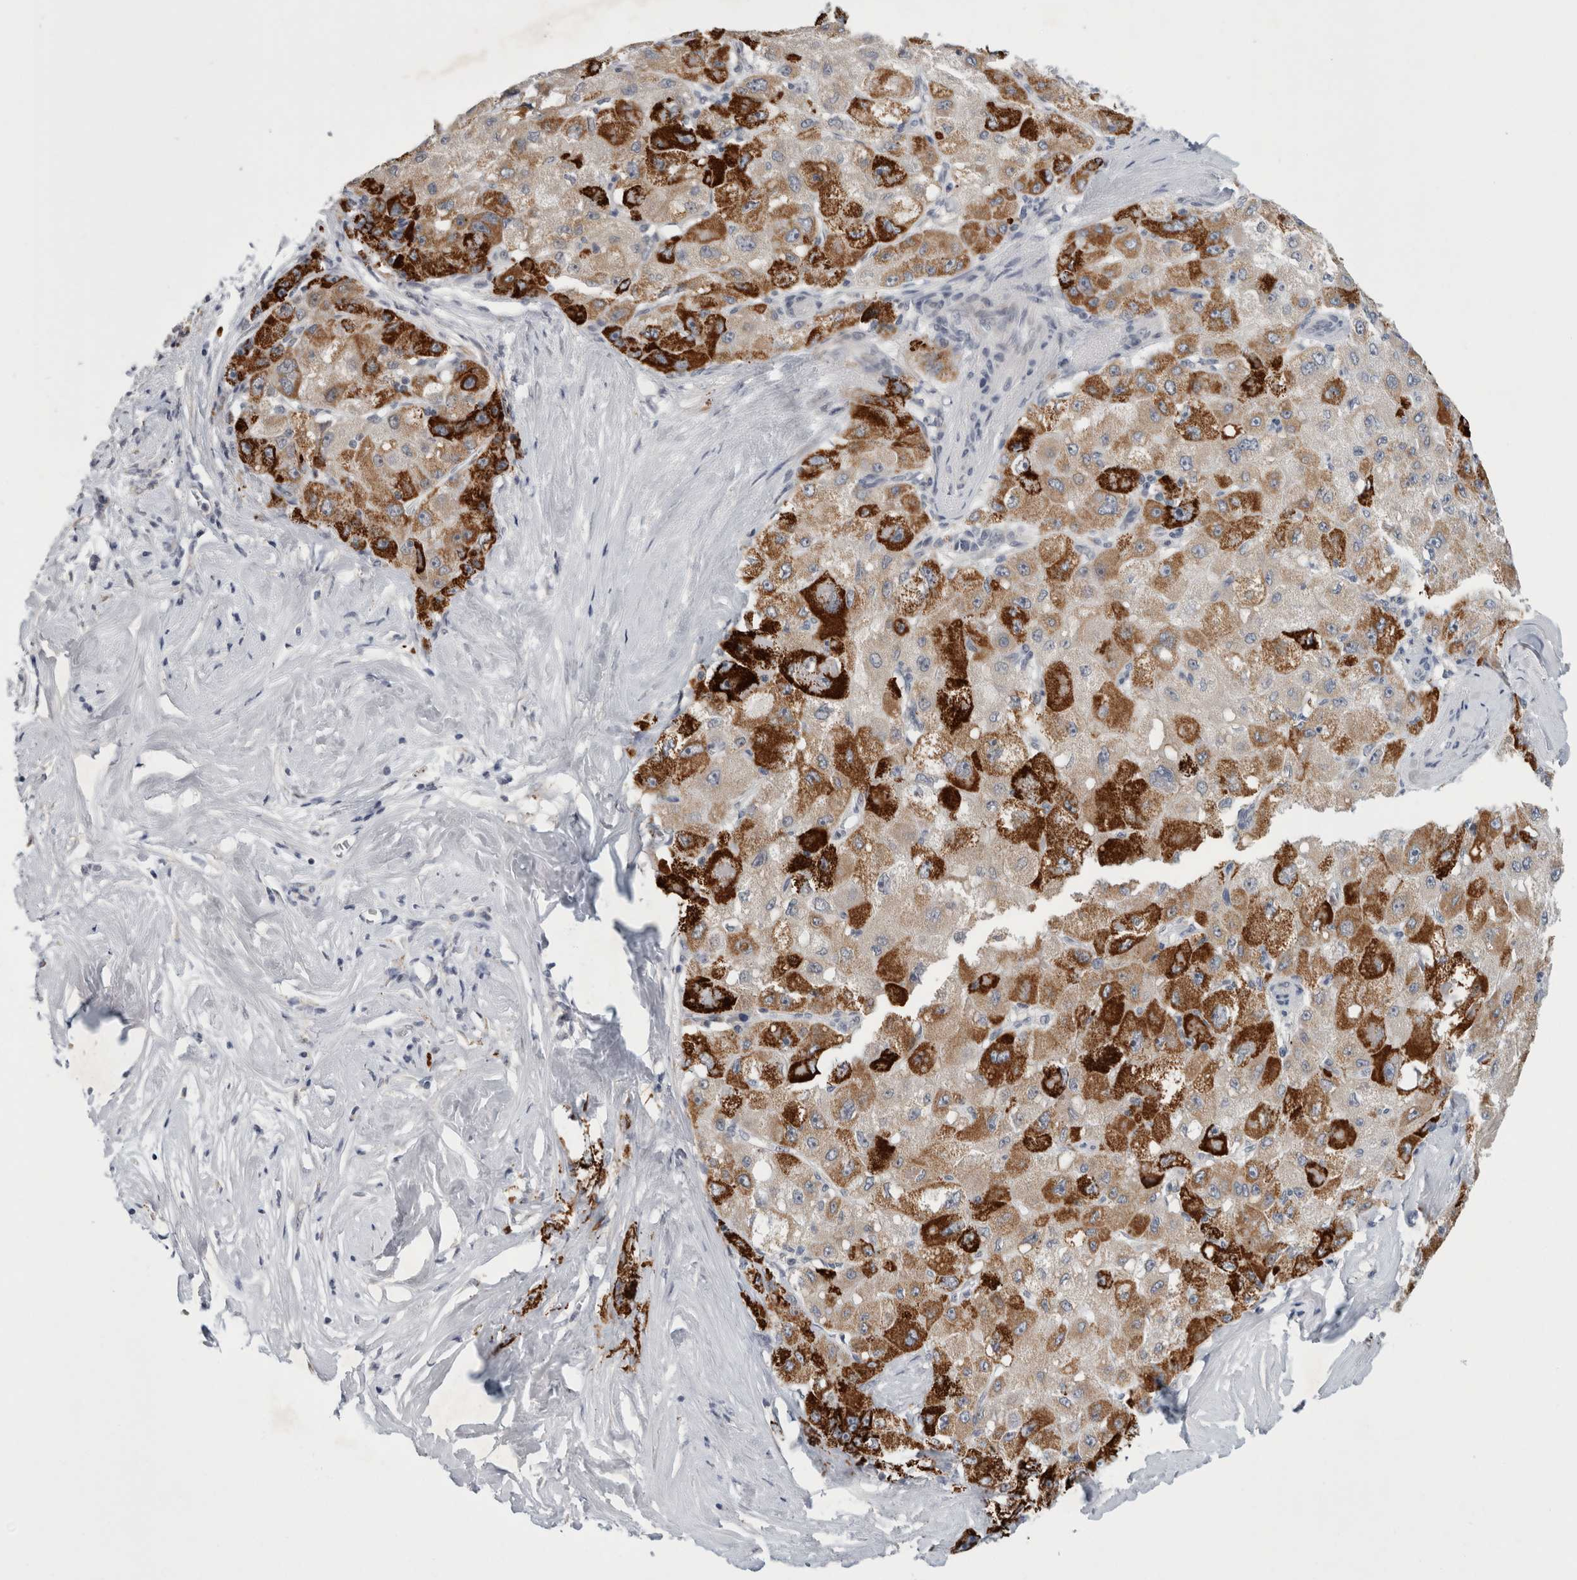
{"staining": {"intensity": "strong", "quantity": "25%-75%", "location": "cytoplasmic/membranous"}, "tissue": "liver cancer", "cell_type": "Tumor cells", "image_type": "cancer", "snomed": [{"axis": "morphology", "description": "Carcinoma, Hepatocellular, NOS"}, {"axis": "topography", "description": "Liver"}], "caption": "Immunohistochemical staining of liver cancer (hepatocellular carcinoma) shows high levels of strong cytoplasmic/membranous positivity in approximately 25%-75% of tumor cells.", "gene": "NIPA1", "patient": {"sex": "male", "age": 80}}